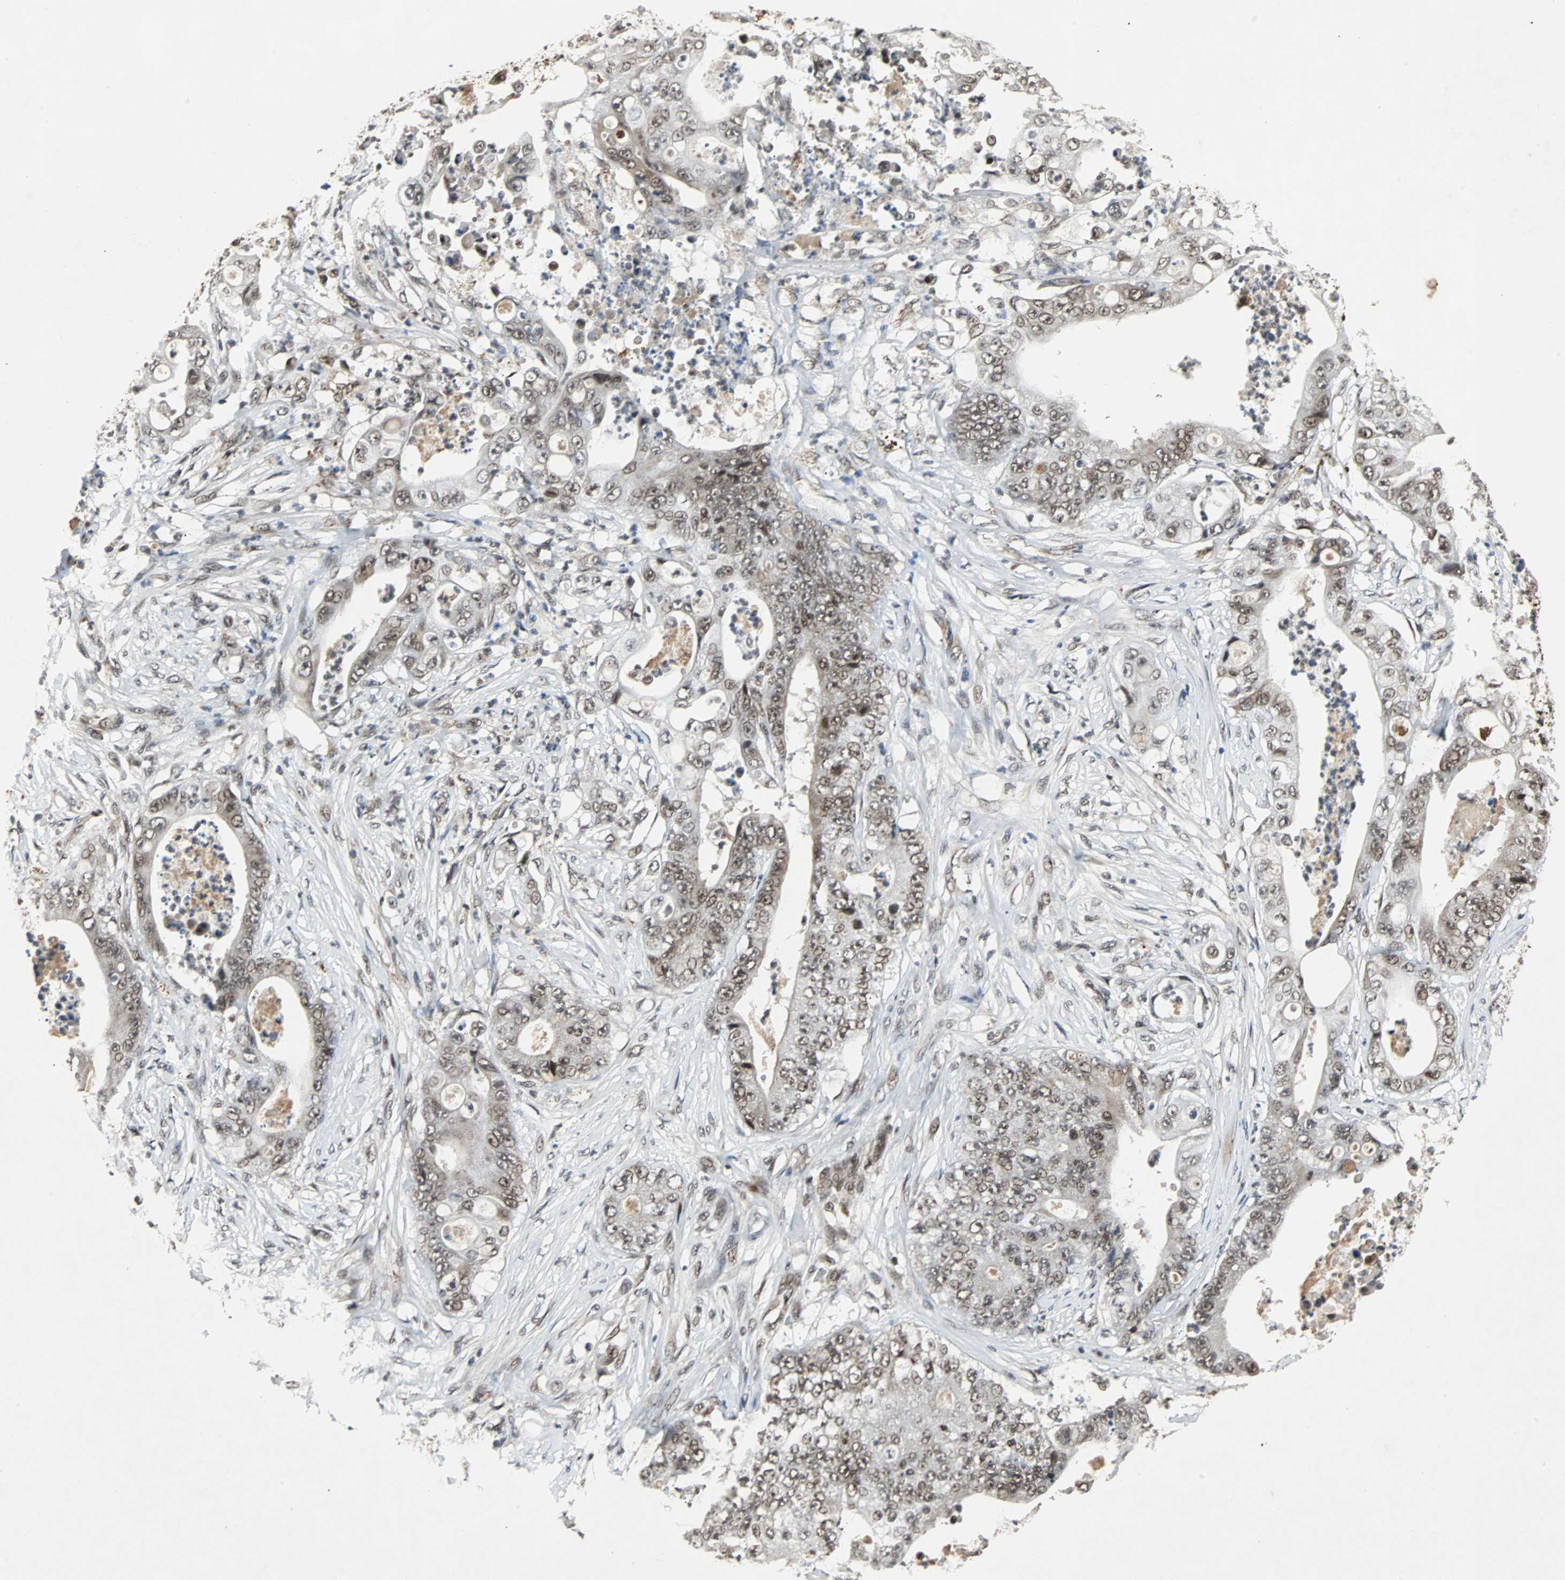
{"staining": {"intensity": "moderate", "quantity": ">75%", "location": "cytoplasmic/membranous,nuclear"}, "tissue": "stomach cancer", "cell_type": "Tumor cells", "image_type": "cancer", "snomed": [{"axis": "morphology", "description": "Adenocarcinoma, NOS"}, {"axis": "topography", "description": "Stomach"}], "caption": "Immunohistochemical staining of human stomach adenocarcinoma shows moderate cytoplasmic/membranous and nuclear protein staining in about >75% of tumor cells.", "gene": "TAF5", "patient": {"sex": "female", "age": 73}}